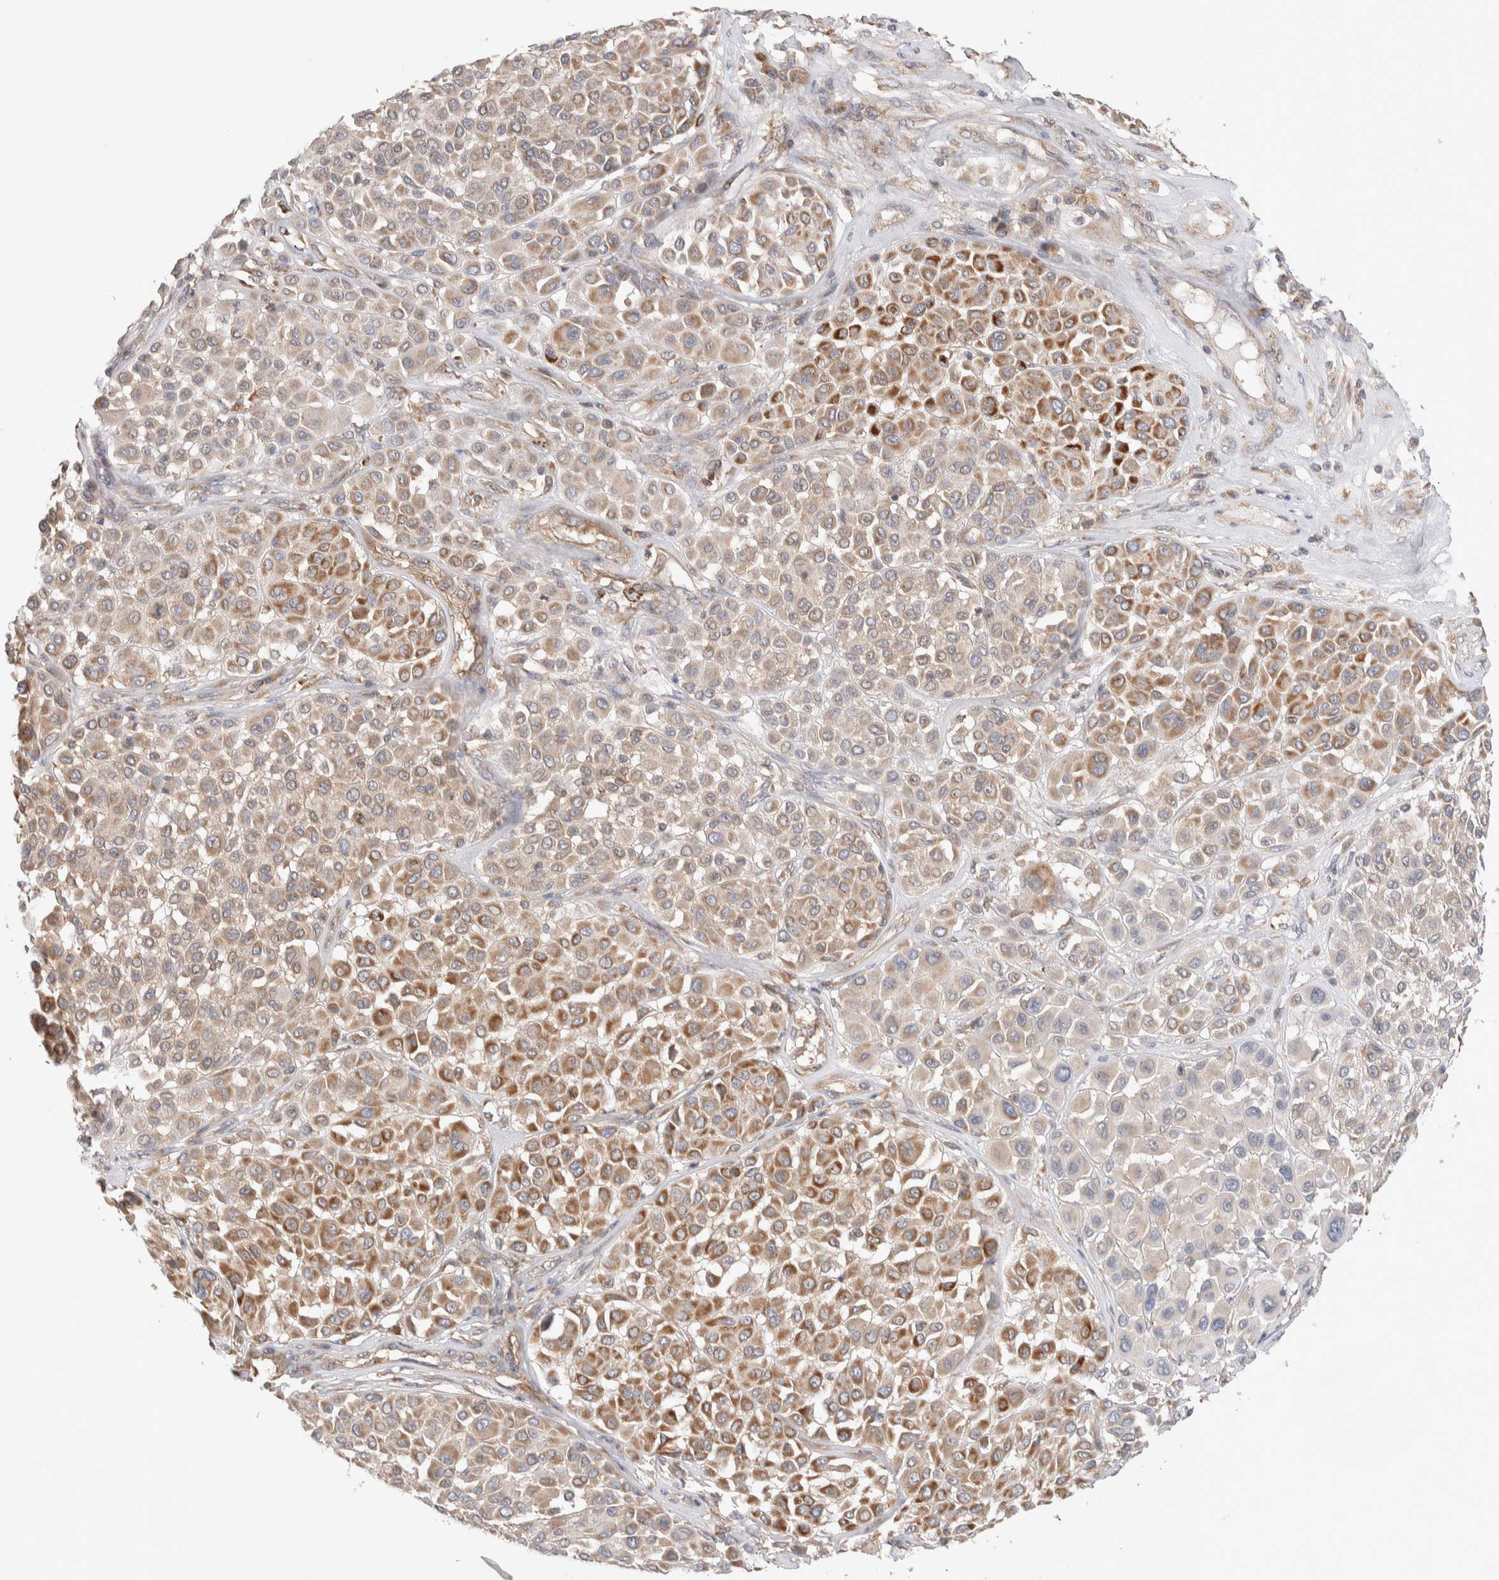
{"staining": {"intensity": "moderate", "quantity": ">75%", "location": "cytoplasmic/membranous"}, "tissue": "melanoma", "cell_type": "Tumor cells", "image_type": "cancer", "snomed": [{"axis": "morphology", "description": "Malignant melanoma, Metastatic site"}, {"axis": "topography", "description": "Soft tissue"}], "caption": "Immunohistochemistry (IHC) histopathology image of human malignant melanoma (metastatic site) stained for a protein (brown), which shows medium levels of moderate cytoplasmic/membranous positivity in about >75% of tumor cells.", "gene": "DEPTOR", "patient": {"sex": "male", "age": 41}}